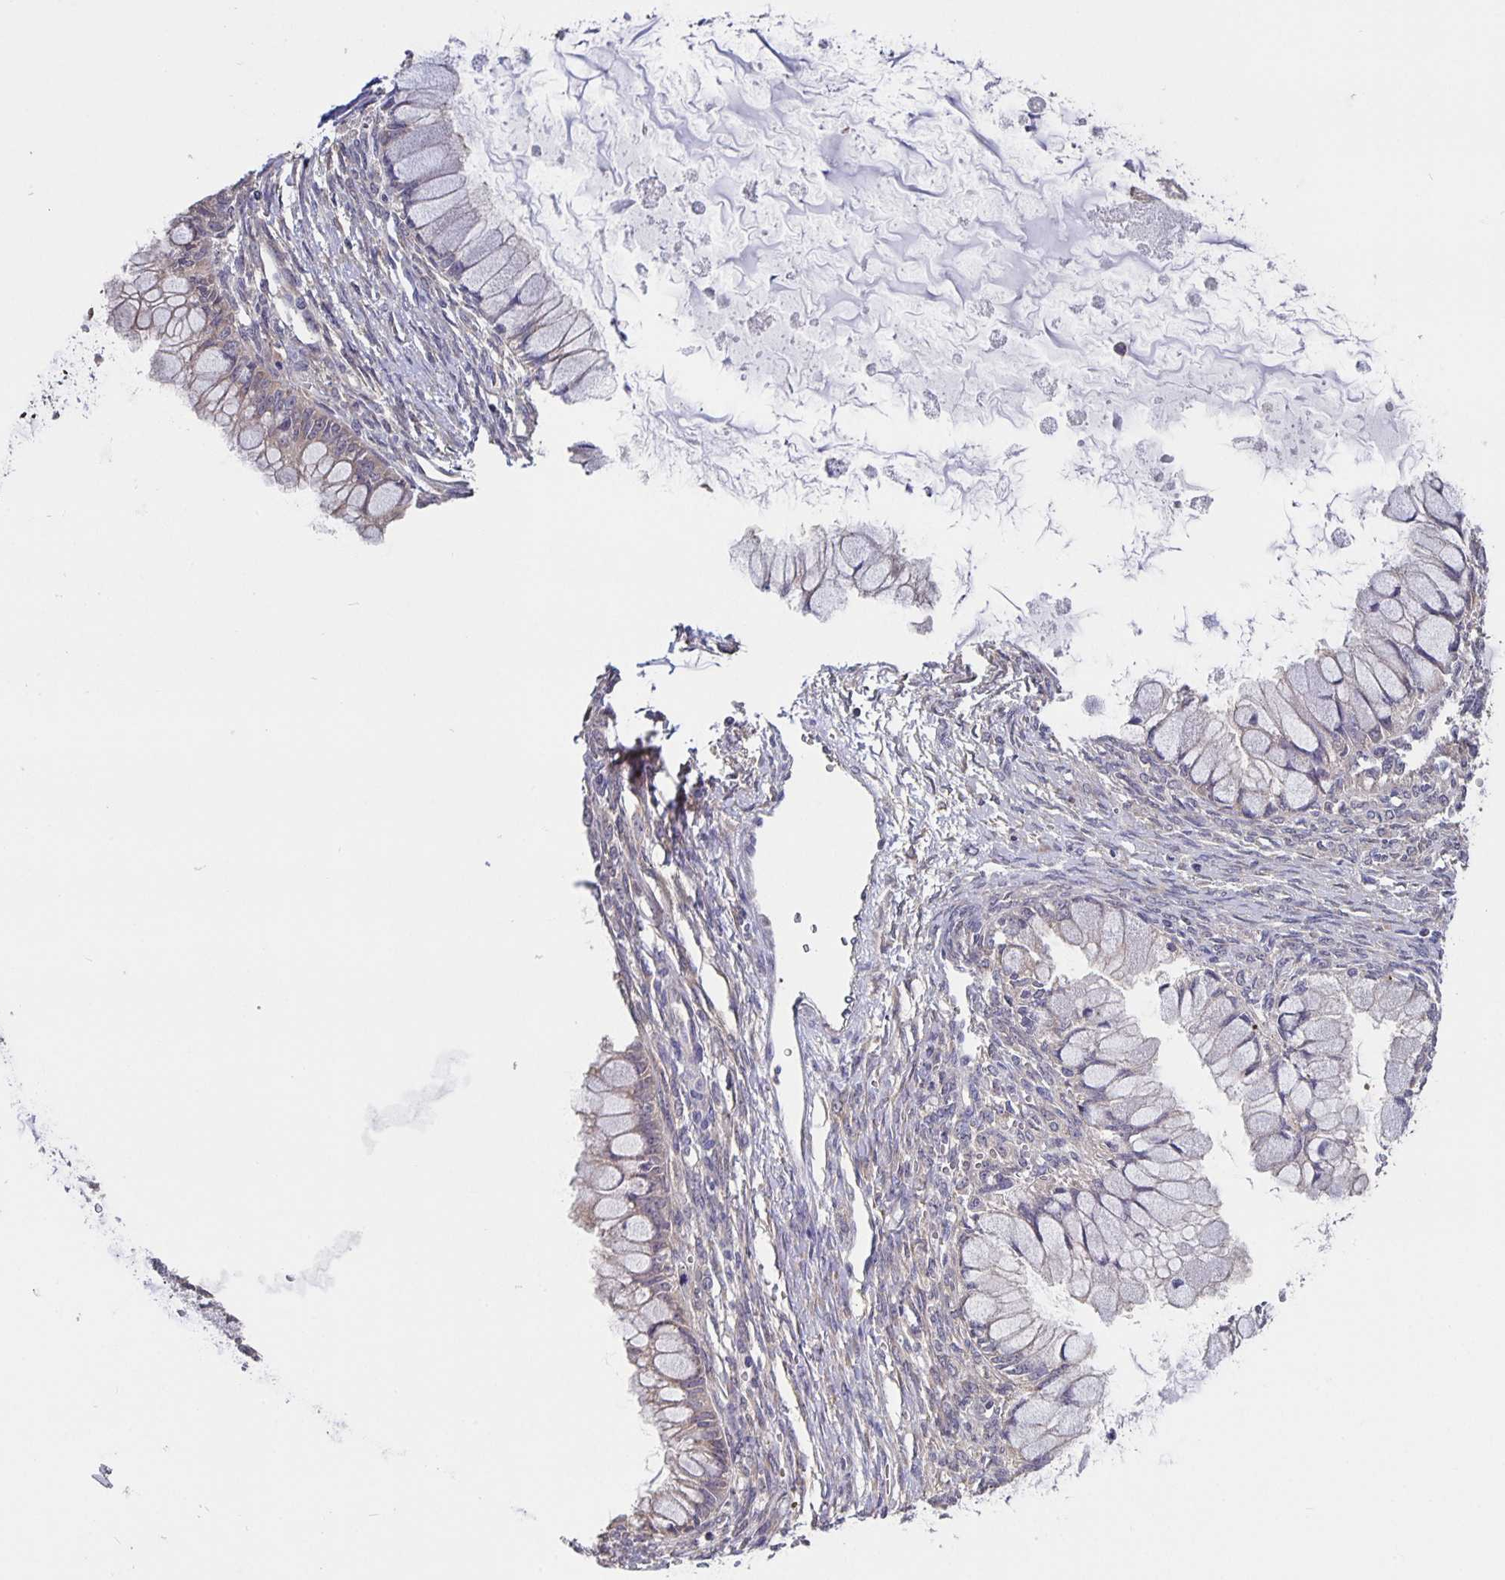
{"staining": {"intensity": "weak", "quantity": "<25%", "location": "cytoplasmic/membranous"}, "tissue": "ovarian cancer", "cell_type": "Tumor cells", "image_type": "cancer", "snomed": [{"axis": "morphology", "description": "Cystadenocarcinoma, mucinous, NOS"}, {"axis": "topography", "description": "Ovary"}], "caption": "This is a image of IHC staining of mucinous cystadenocarcinoma (ovarian), which shows no positivity in tumor cells.", "gene": "FEM1C", "patient": {"sex": "female", "age": 34}}